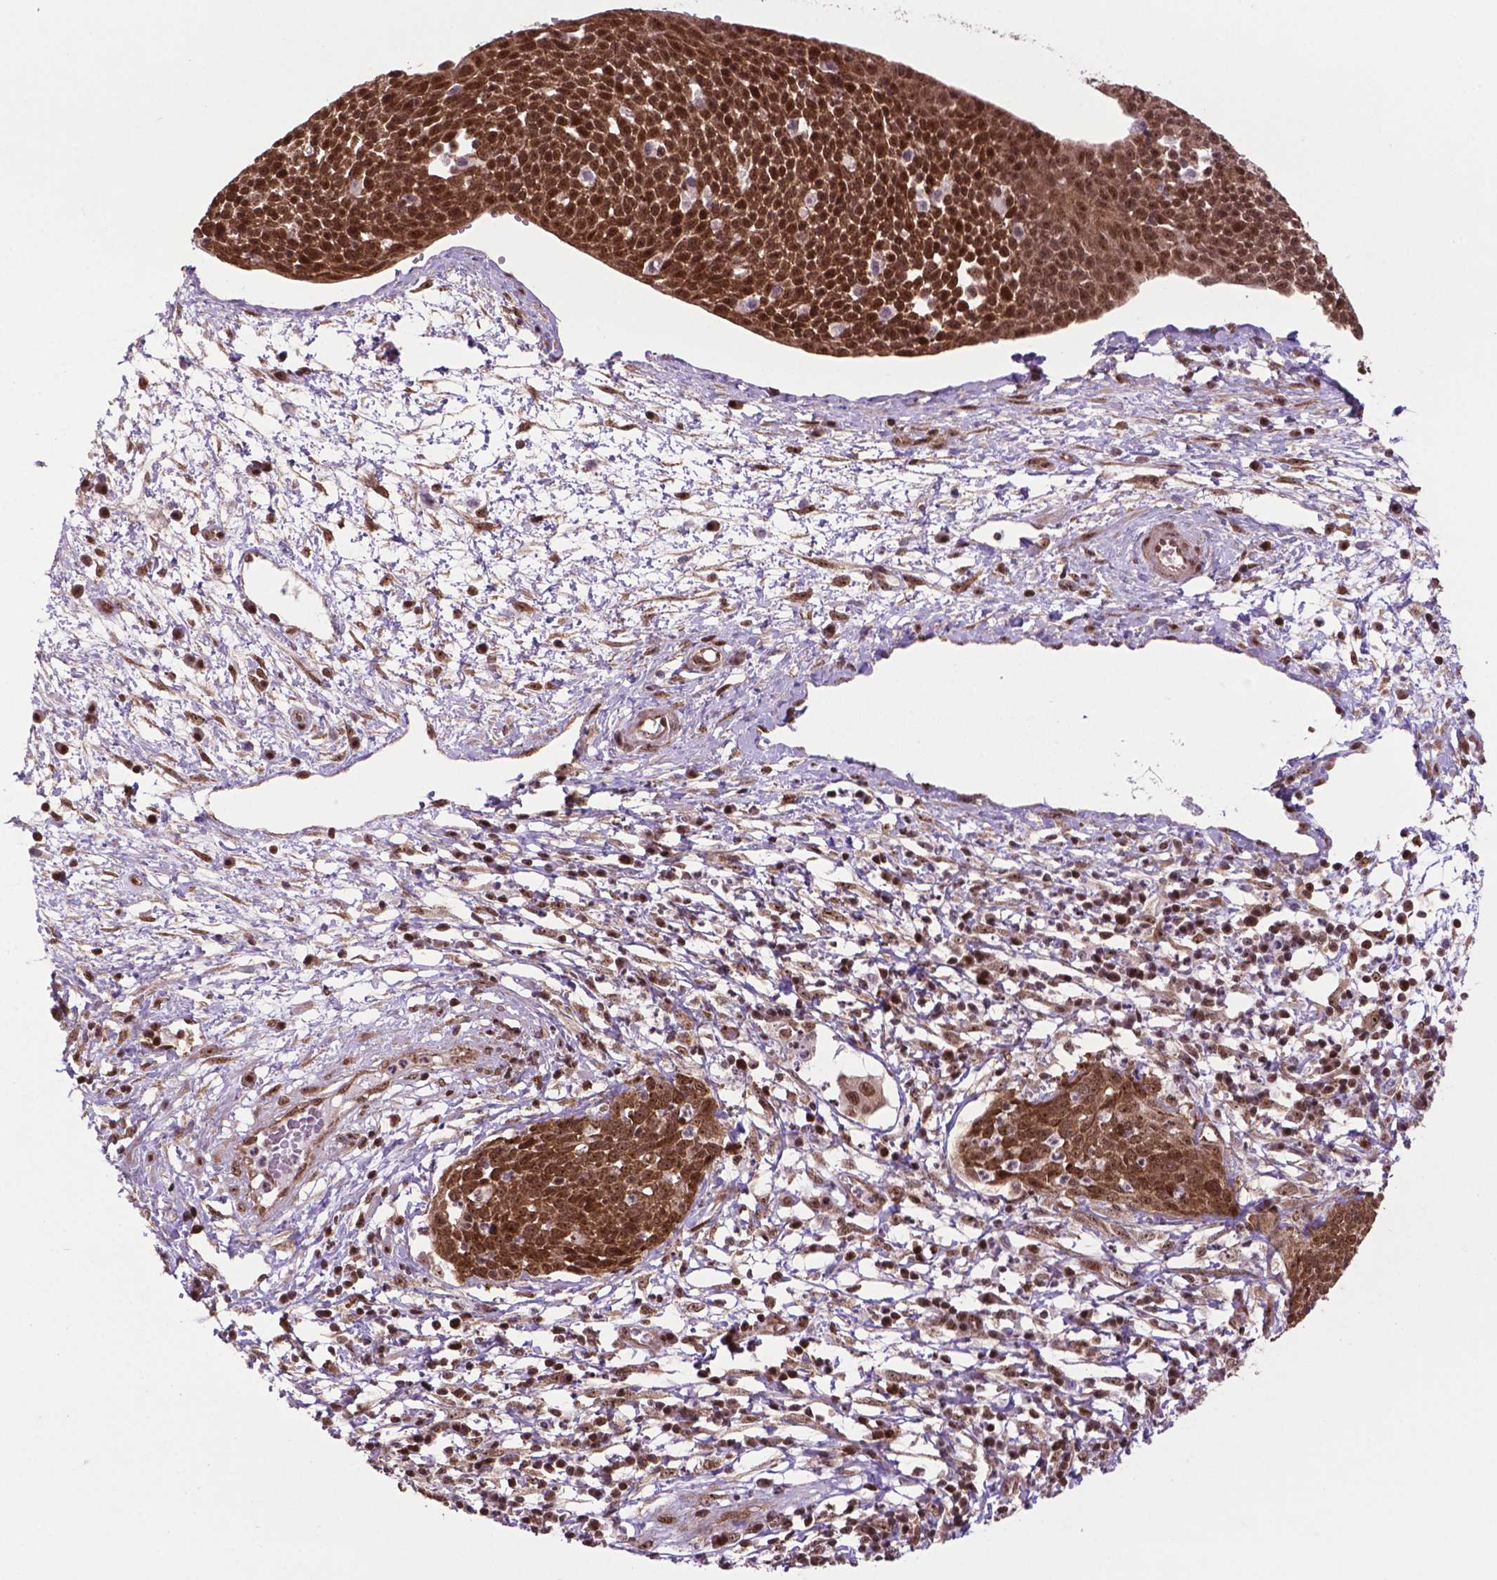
{"staining": {"intensity": "moderate", "quantity": ">75%", "location": "cytoplasmic/membranous,nuclear"}, "tissue": "cervical cancer", "cell_type": "Tumor cells", "image_type": "cancer", "snomed": [{"axis": "morphology", "description": "Squamous cell carcinoma, NOS"}, {"axis": "topography", "description": "Cervix"}], "caption": "This histopathology image displays immunohistochemistry staining of squamous cell carcinoma (cervical), with medium moderate cytoplasmic/membranous and nuclear positivity in about >75% of tumor cells.", "gene": "CSNK2A1", "patient": {"sex": "female", "age": 34}}